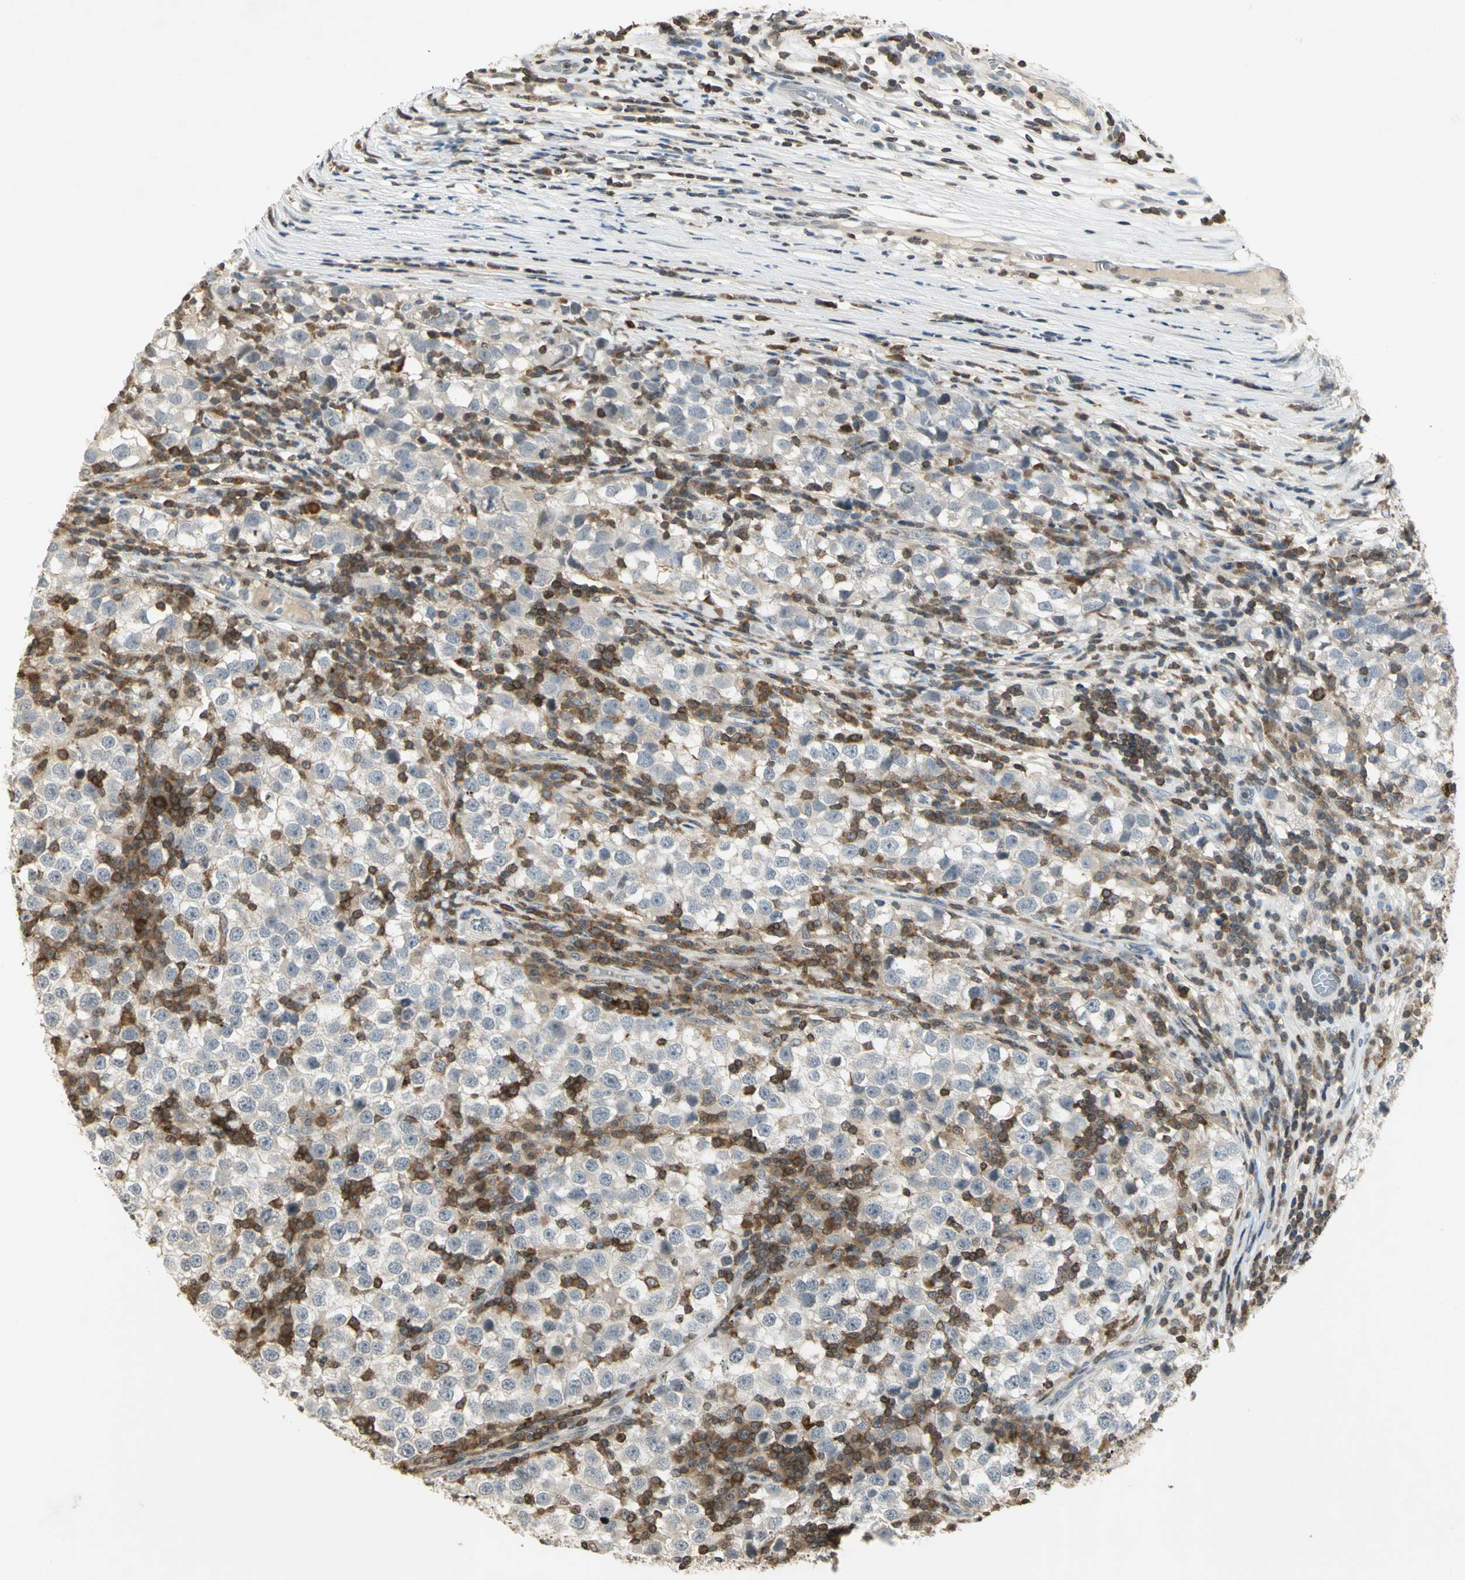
{"staining": {"intensity": "weak", "quantity": "<25%", "location": "cytoplasmic/membranous"}, "tissue": "testis cancer", "cell_type": "Tumor cells", "image_type": "cancer", "snomed": [{"axis": "morphology", "description": "Seminoma, NOS"}, {"axis": "topography", "description": "Testis"}], "caption": "Testis seminoma was stained to show a protein in brown. There is no significant positivity in tumor cells.", "gene": "IL16", "patient": {"sex": "male", "age": 65}}